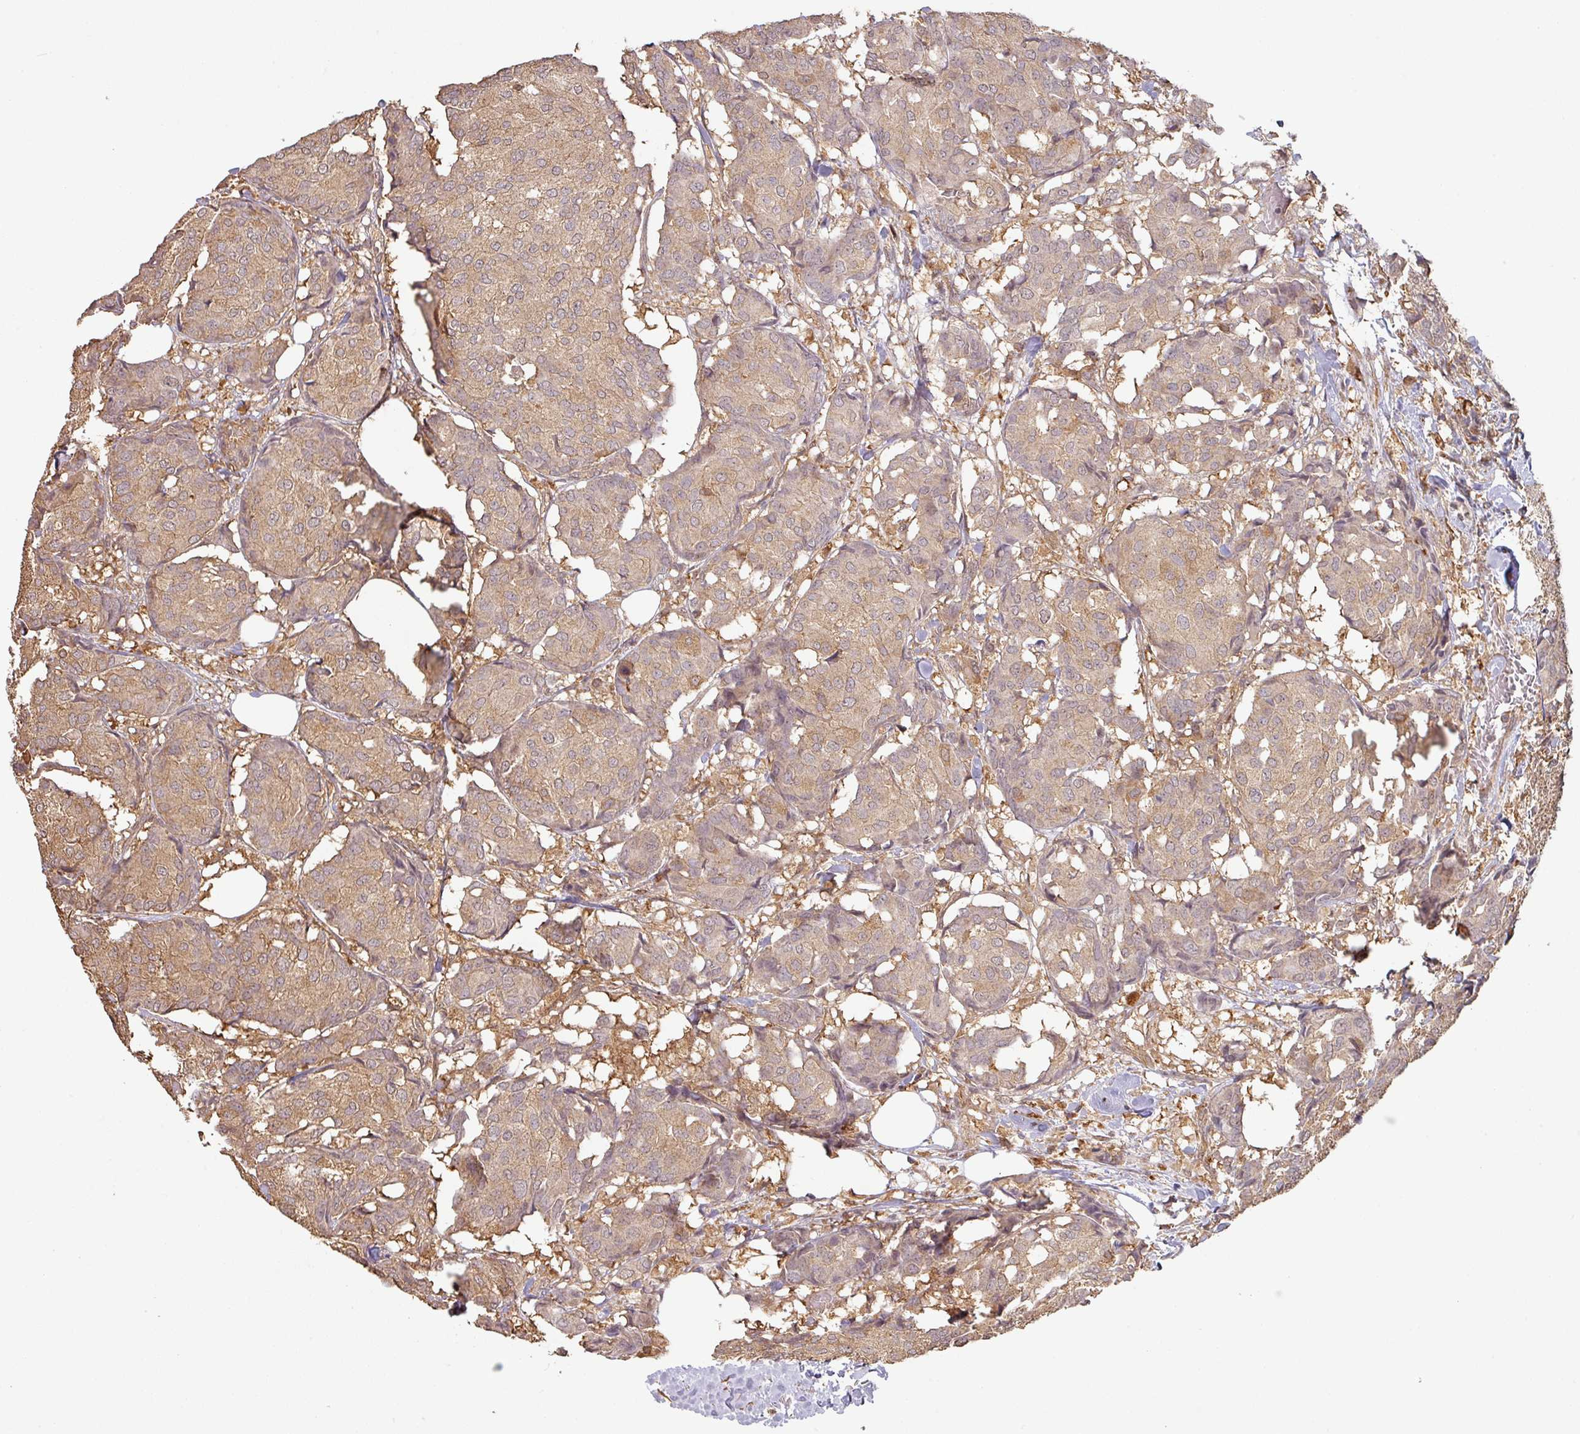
{"staining": {"intensity": "moderate", "quantity": ">75%", "location": "cytoplasmic/membranous"}, "tissue": "breast cancer", "cell_type": "Tumor cells", "image_type": "cancer", "snomed": [{"axis": "morphology", "description": "Duct carcinoma"}, {"axis": "topography", "description": "Breast"}], "caption": "Infiltrating ductal carcinoma (breast) tissue displays moderate cytoplasmic/membranous expression in approximately >75% of tumor cells, visualized by immunohistochemistry.", "gene": "ZNF322", "patient": {"sex": "female", "age": 75}}